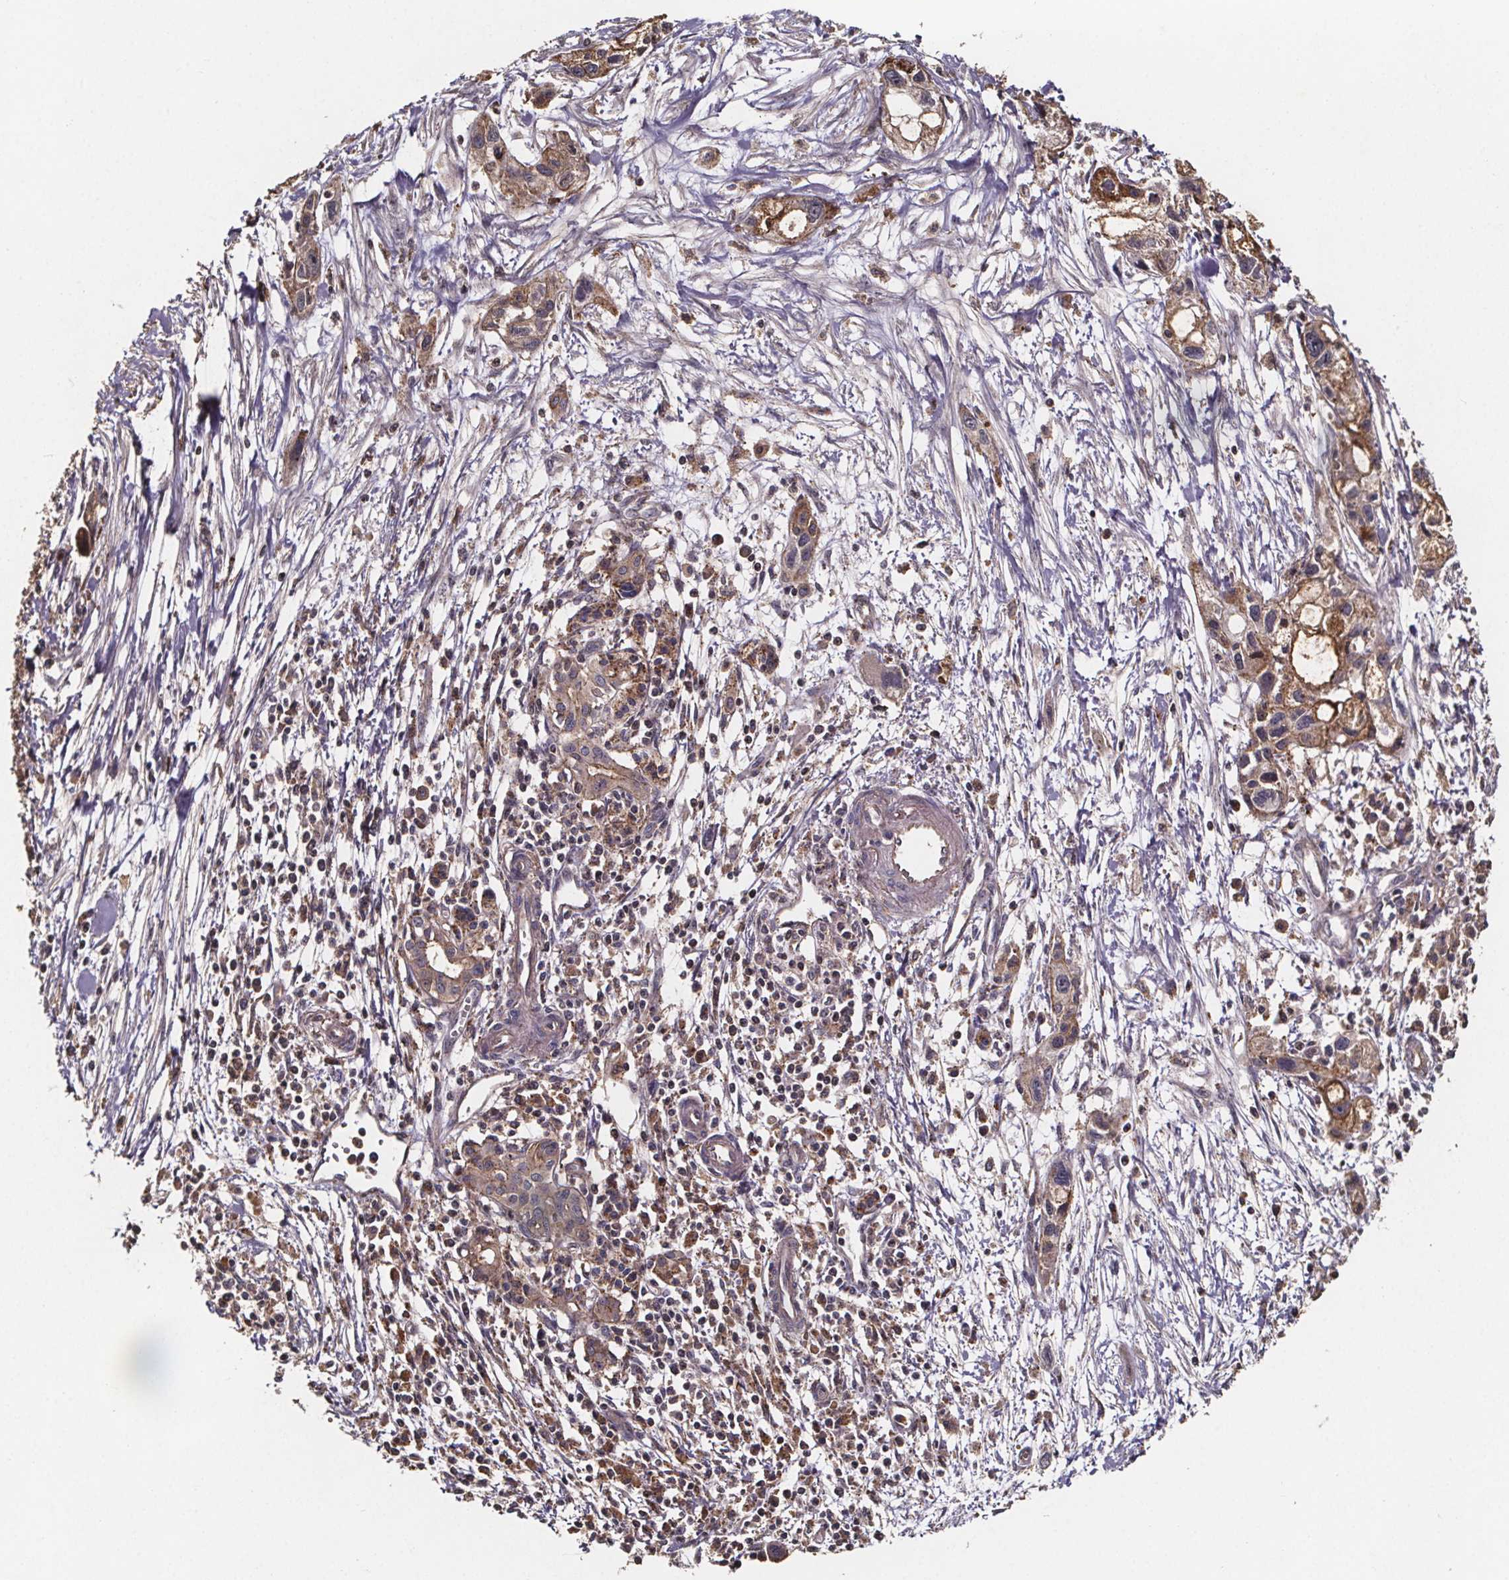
{"staining": {"intensity": "moderate", "quantity": ">75%", "location": "cytoplasmic/membranous"}, "tissue": "pancreatic cancer", "cell_type": "Tumor cells", "image_type": "cancer", "snomed": [{"axis": "morphology", "description": "Adenocarcinoma, NOS"}, {"axis": "topography", "description": "Pancreas"}], "caption": "Immunohistochemical staining of human pancreatic cancer demonstrates medium levels of moderate cytoplasmic/membranous expression in approximately >75% of tumor cells.", "gene": "ZNF879", "patient": {"sex": "female", "age": 61}}